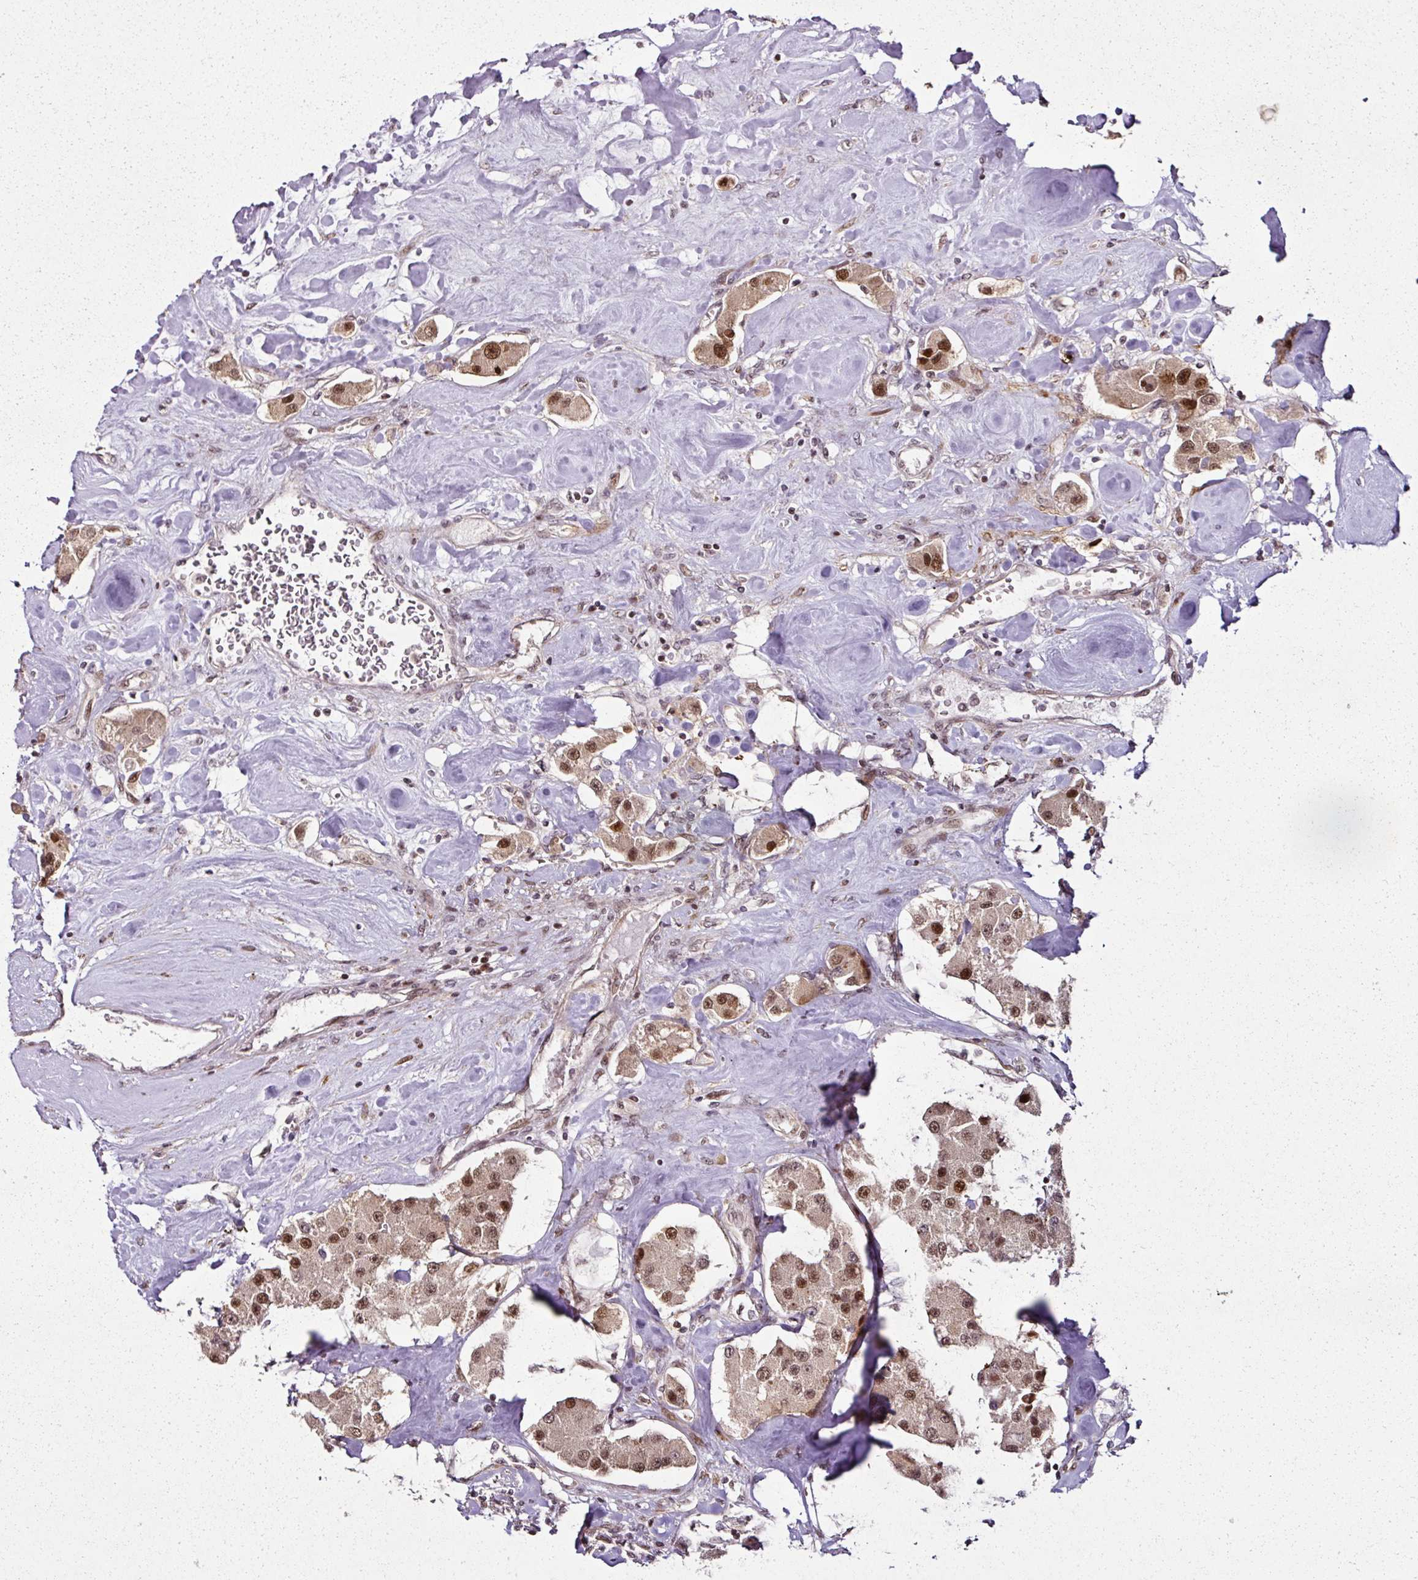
{"staining": {"intensity": "moderate", "quantity": ">75%", "location": "nuclear"}, "tissue": "carcinoid", "cell_type": "Tumor cells", "image_type": "cancer", "snomed": [{"axis": "morphology", "description": "Carcinoid, malignant, NOS"}, {"axis": "topography", "description": "Pancreas"}], "caption": "The immunohistochemical stain labels moderate nuclear expression in tumor cells of carcinoid (malignant) tissue.", "gene": "COPRS", "patient": {"sex": "male", "age": 41}}